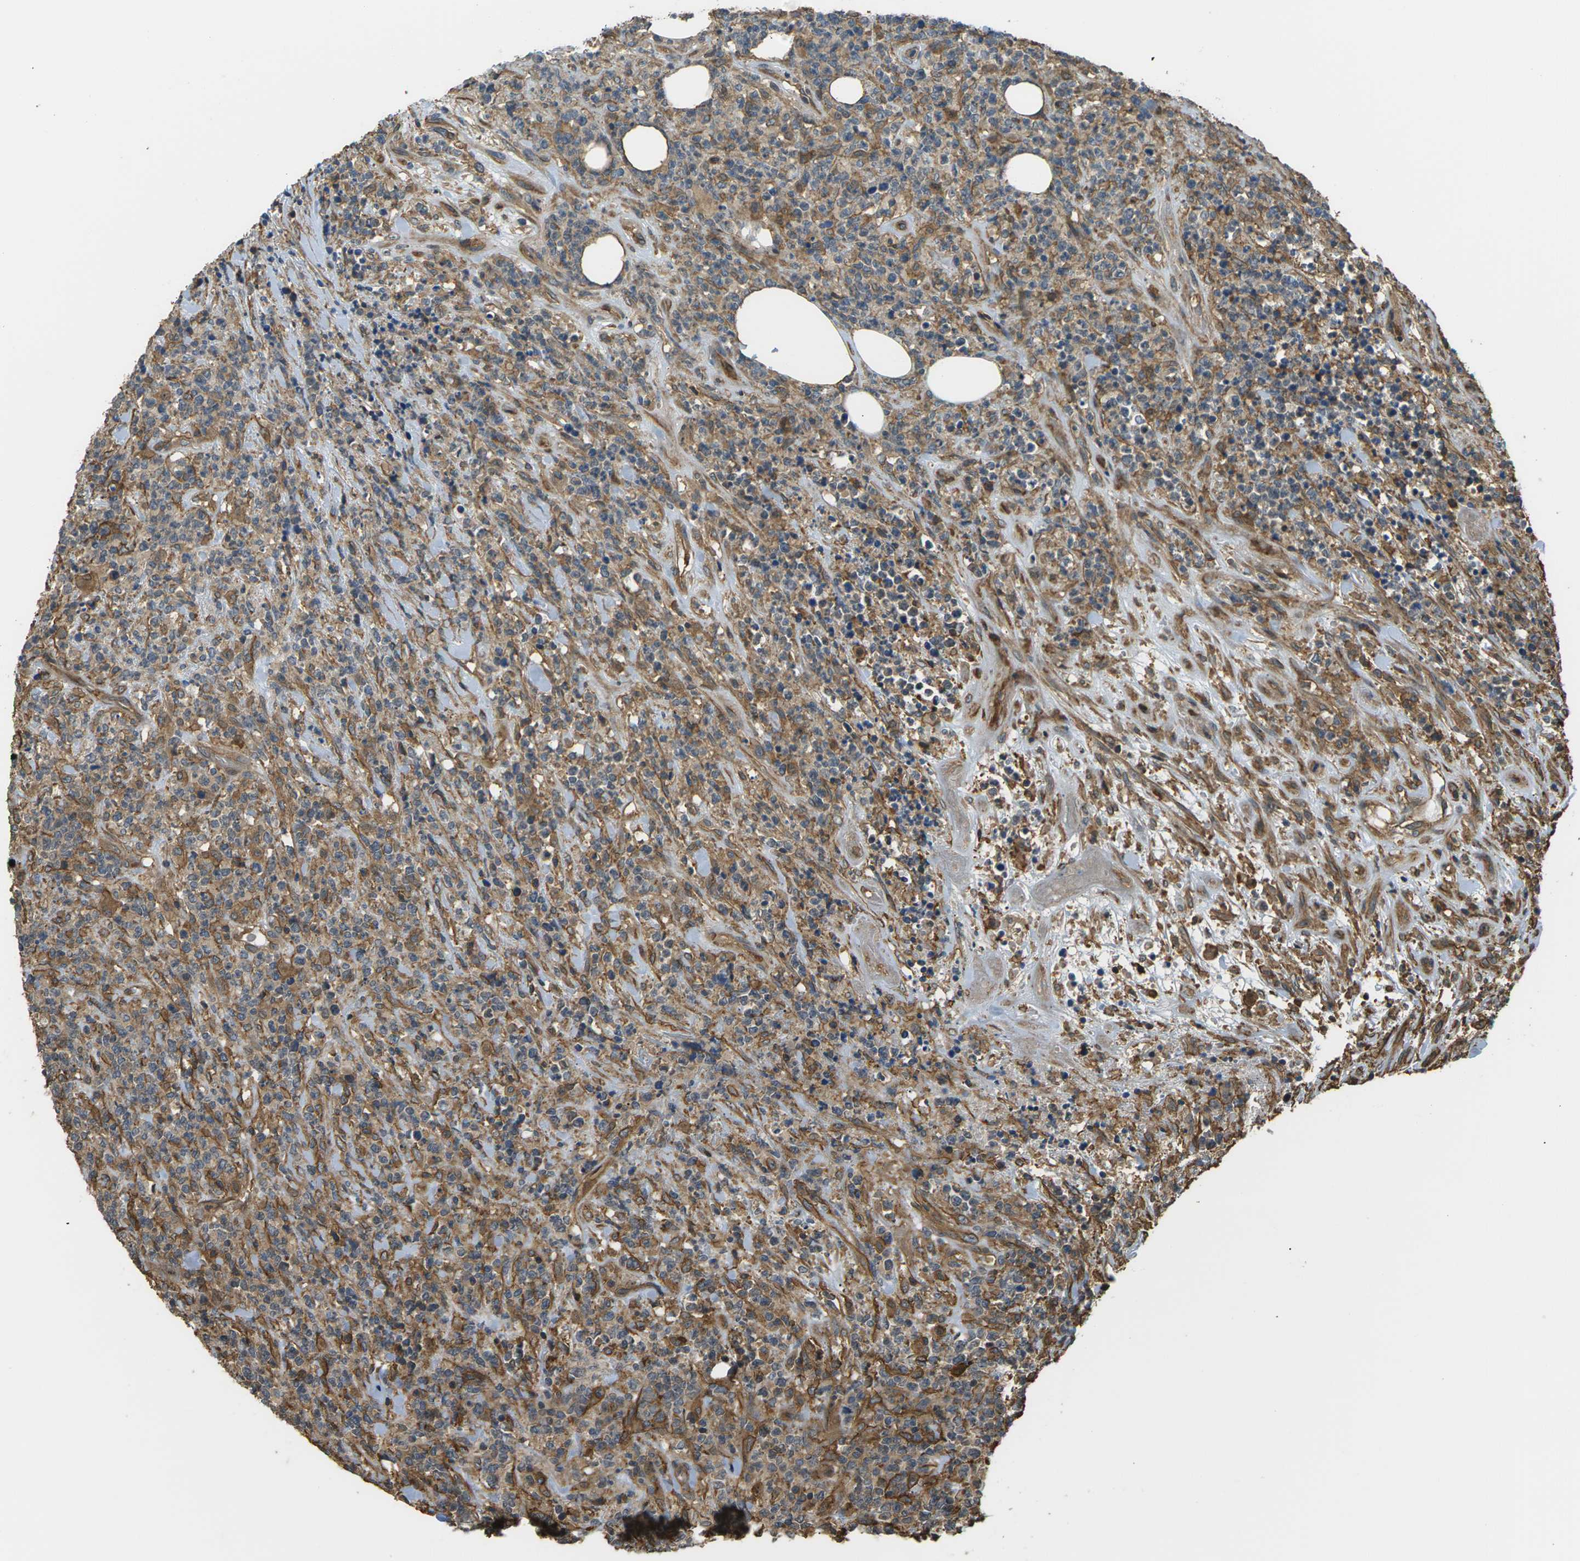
{"staining": {"intensity": "moderate", "quantity": ">75%", "location": "cytoplasmic/membranous"}, "tissue": "lymphoma", "cell_type": "Tumor cells", "image_type": "cancer", "snomed": [{"axis": "morphology", "description": "Malignant lymphoma, non-Hodgkin's type, High grade"}, {"axis": "topography", "description": "Soft tissue"}], "caption": "Immunohistochemical staining of human lymphoma exhibits moderate cytoplasmic/membranous protein expression in approximately >75% of tumor cells. The staining was performed using DAB to visualize the protein expression in brown, while the nuclei were stained in blue with hematoxylin (Magnification: 20x).", "gene": "DDHD2", "patient": {"sex": "male", "age": 18}}